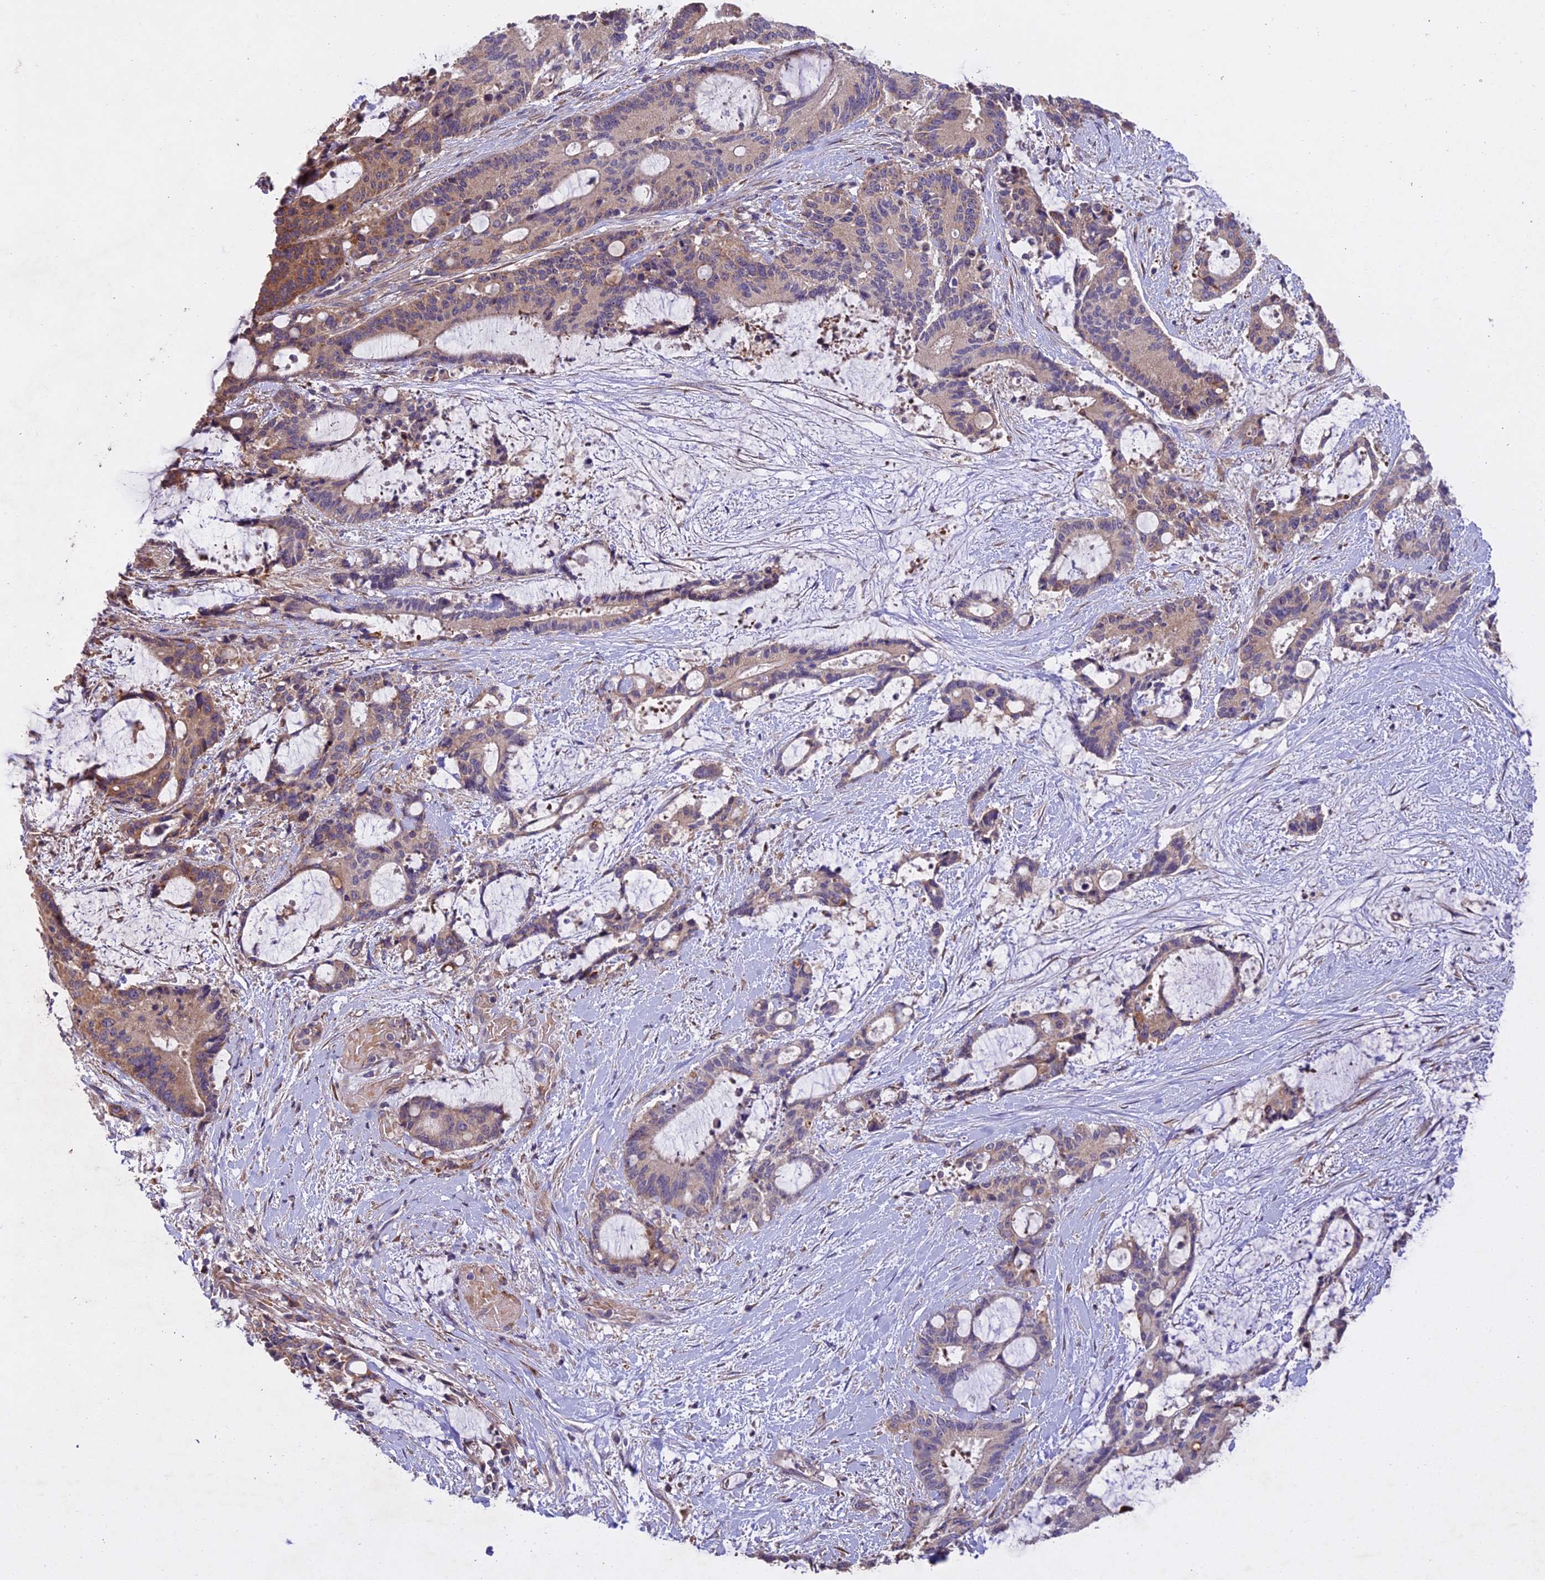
{"staining": {"intensity": "weak", "quantity": "25%-75%", "location": "cytoplasmic/membranous"}, "tissue": "liver cancer", "cell_type": "Tumor cells", "image_type": "cancer", "snomed": [{"axis": "morphology", "description": "Normal tissue, NOS"}, {"axis": "morphology", "description": "Cholangiocarcinoma"}, {"axis": "topography", "description": "Liver"}, {"axis": "topography", "description": "Peripheral nerve tissue"}], "caption": "About 25%-75% of tumor cells in liver cancer (cholangiocarcinoma) reveal weak cytoplasmic/membranous protein positivity as visualized by brown immunohistochemical staining.", "gene": "CENPL", "patient": {"sex": "female", "age": 73}}